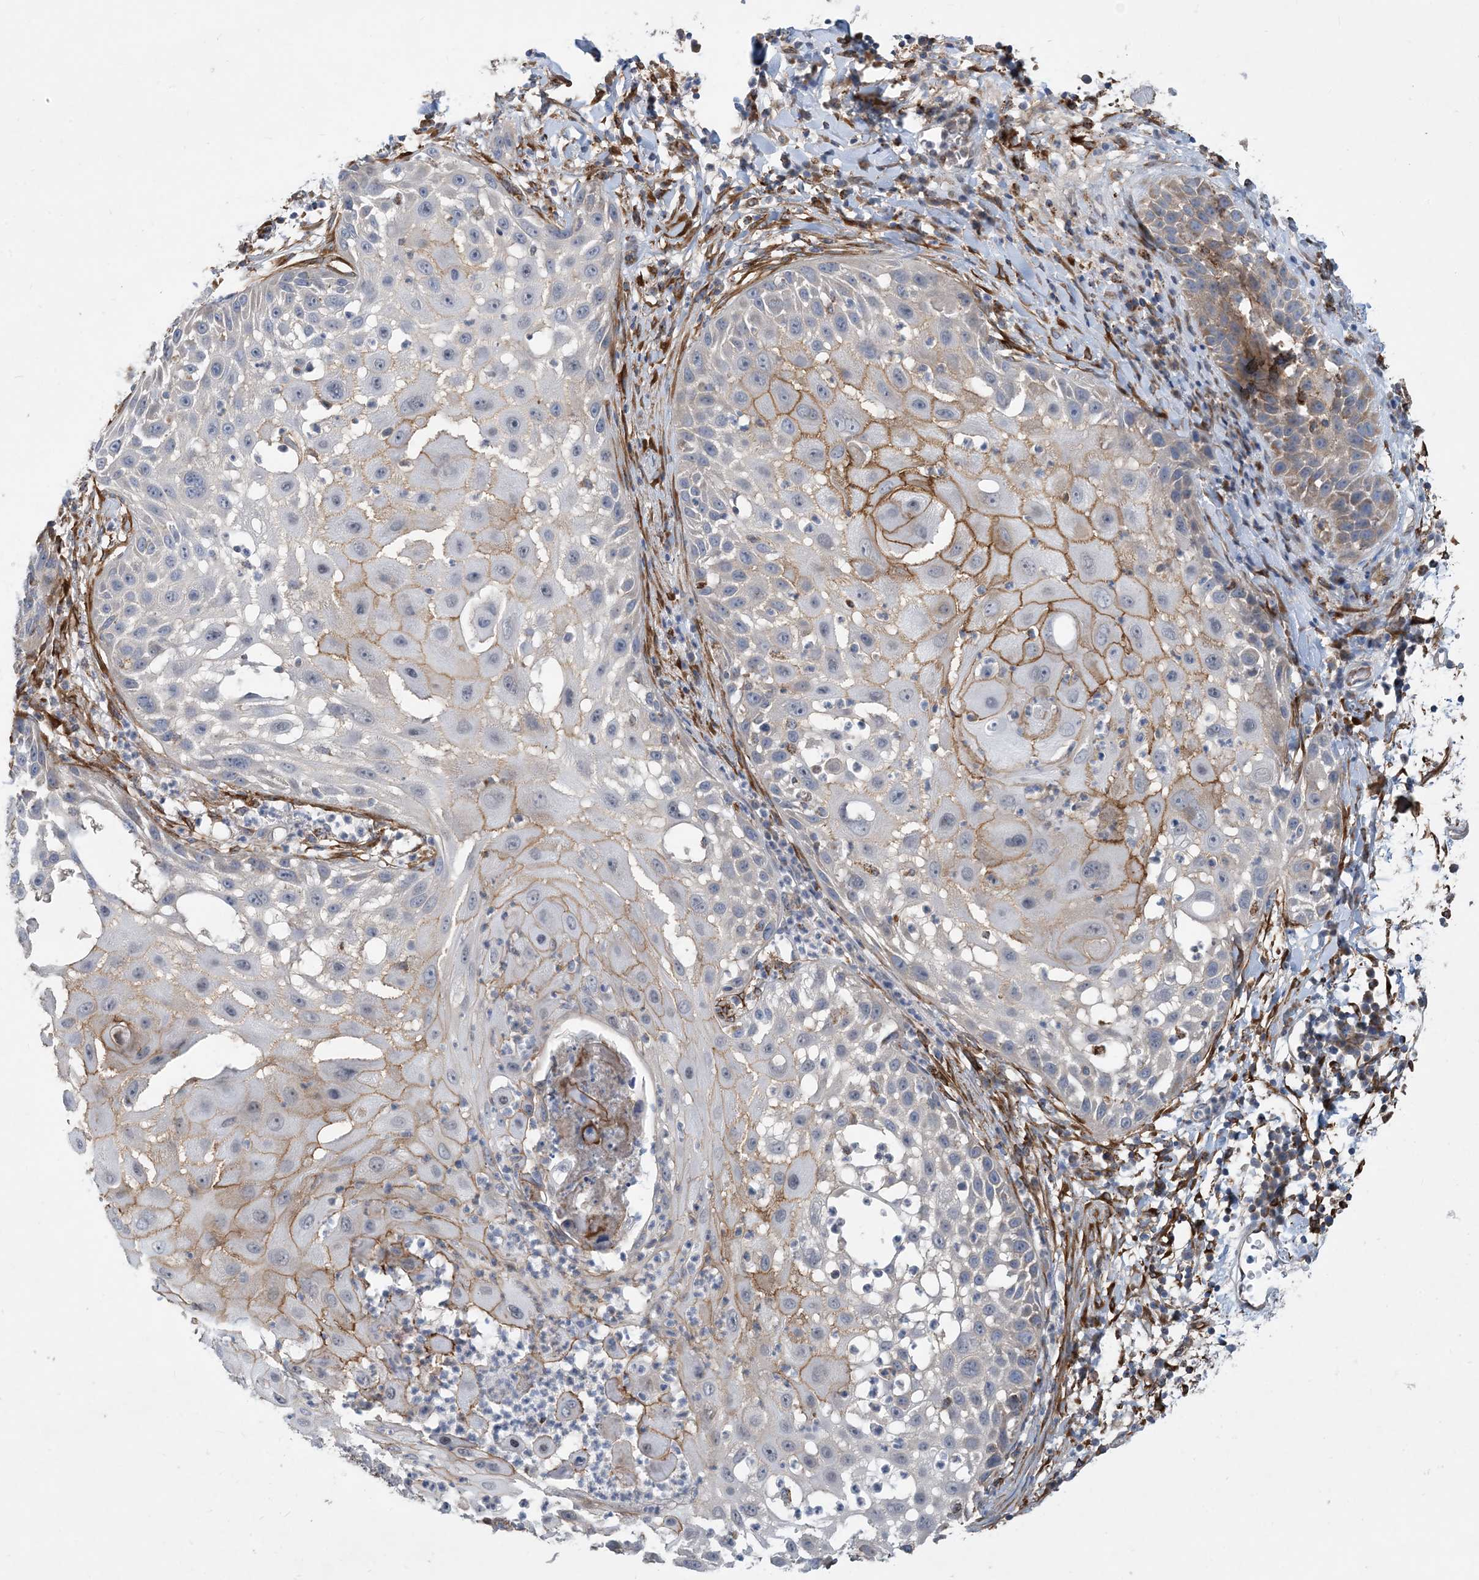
{"staining": {"intensity": "moderate", "quantity": "<25%", "location": "cytoplasmic/membranous"}, "tissue": "skin cancer", "cell_type": "Tumor cells", "image_type": "cancer", "snomed": [{"axis": "morphology", "description": "Squamous cell carcinoma, NOS"}, {"axis": "topography", "description": "Skin"}], "caption": "High-magnification brightfield microscopy of skin squamous cell carcinoma stained with DAB (brown) and counterstained with hematoxylin (blue). tumor cells exhibit moderate cytoplasmic/membranous positivity is appreciated in approximately<25% of cells.", "gene": "EIF2A", "patient": {"sex": "female", "age": 44}}